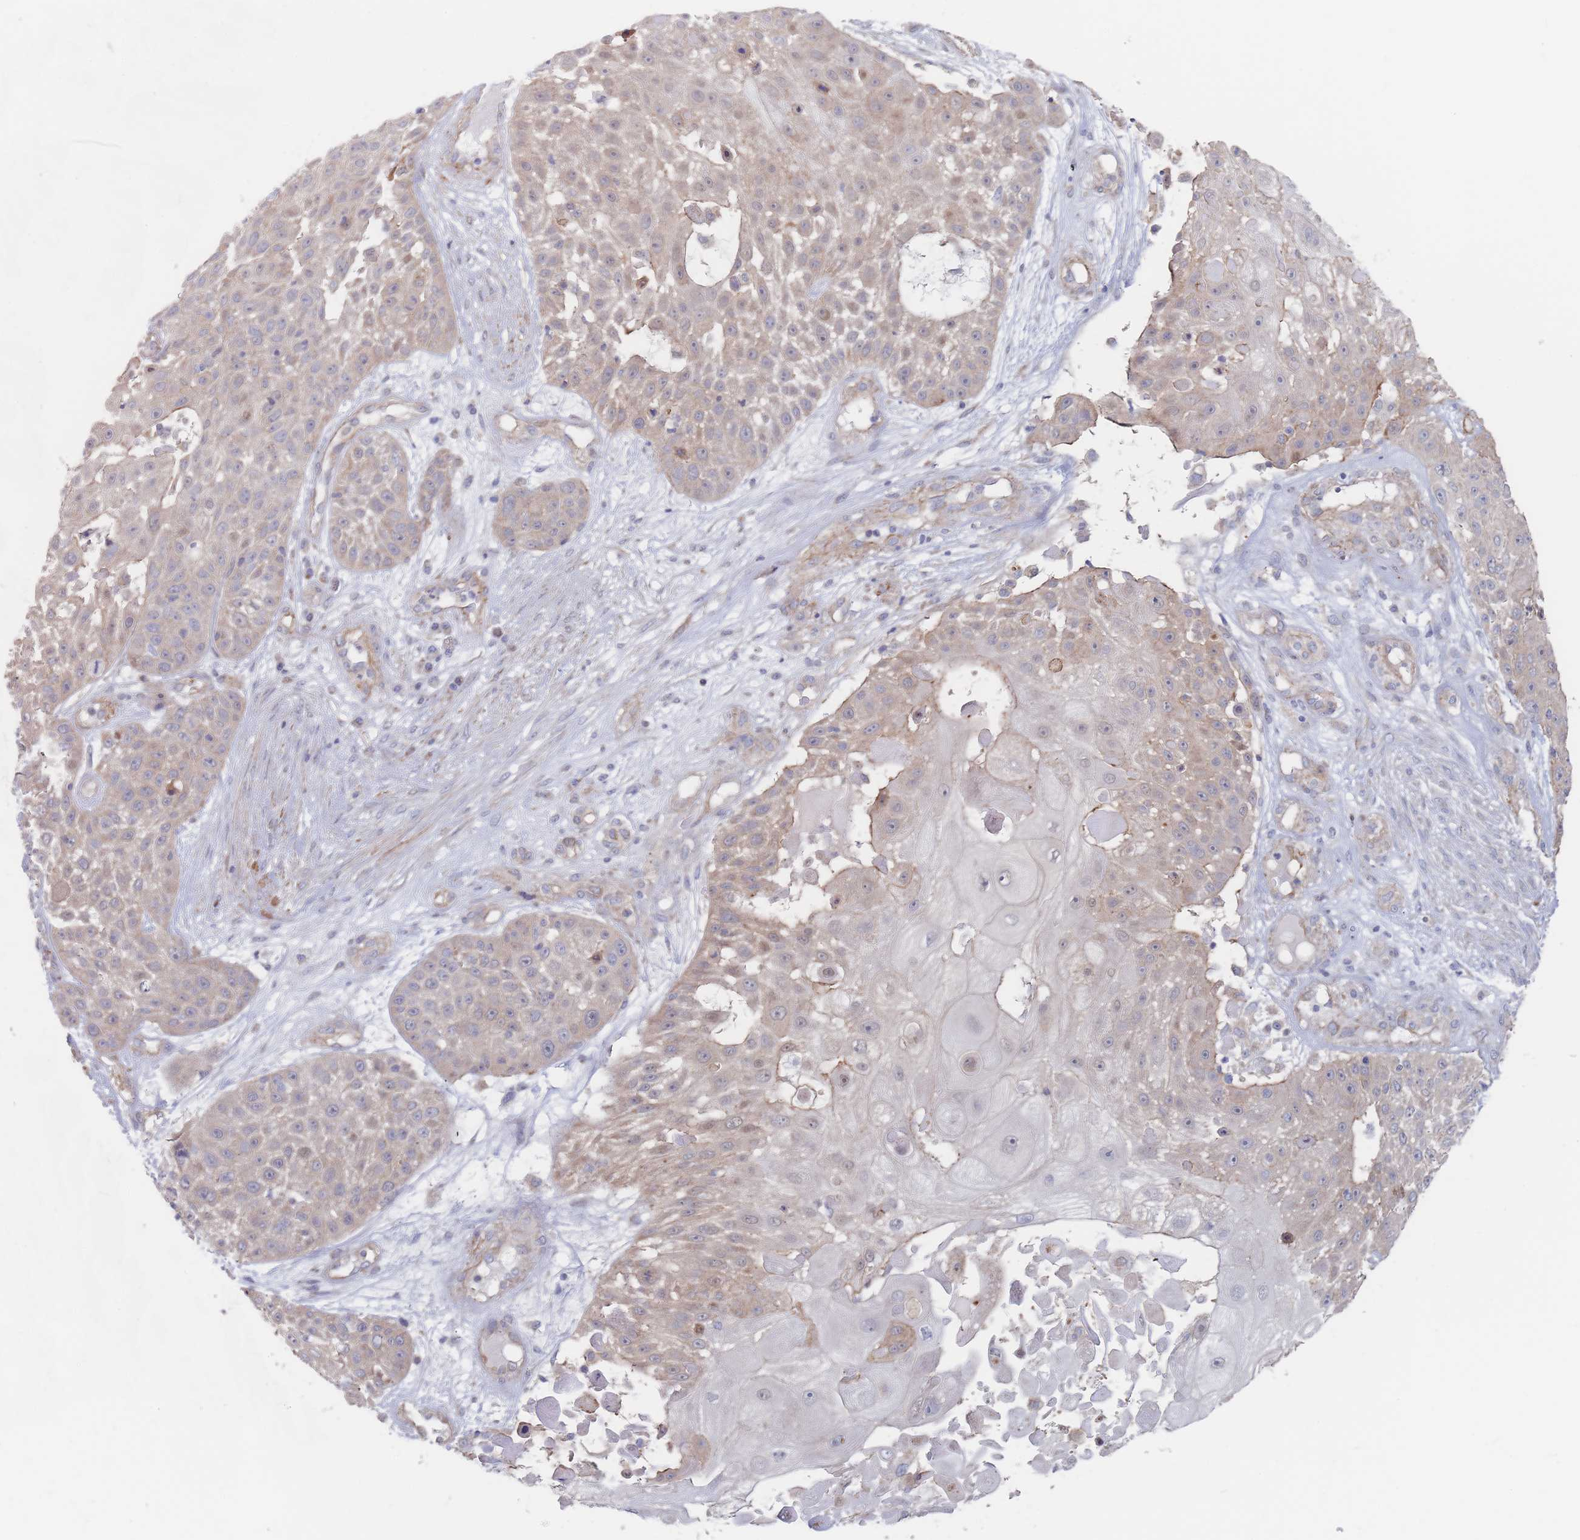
{"staining": {"intensity": "weak", "quantity": "25%-75%", "location": "cytoplasmic/membranous"}, "tissue": "skin cancer", "cell_type": "Tumor cells", "image_type": "cancer", "snomed": [{"axis": "morphology", "description": "Squamous cell carcinoma, NOS"}, {"axis": "topography", "description": "Skin"}], "caption": "Skin cancer (squamous cell carcinoma) stained with a protein marker shows weak staining in tumor cells.", "gene": "G6PC1", "patient": {"sex": "female", "age": 86}}